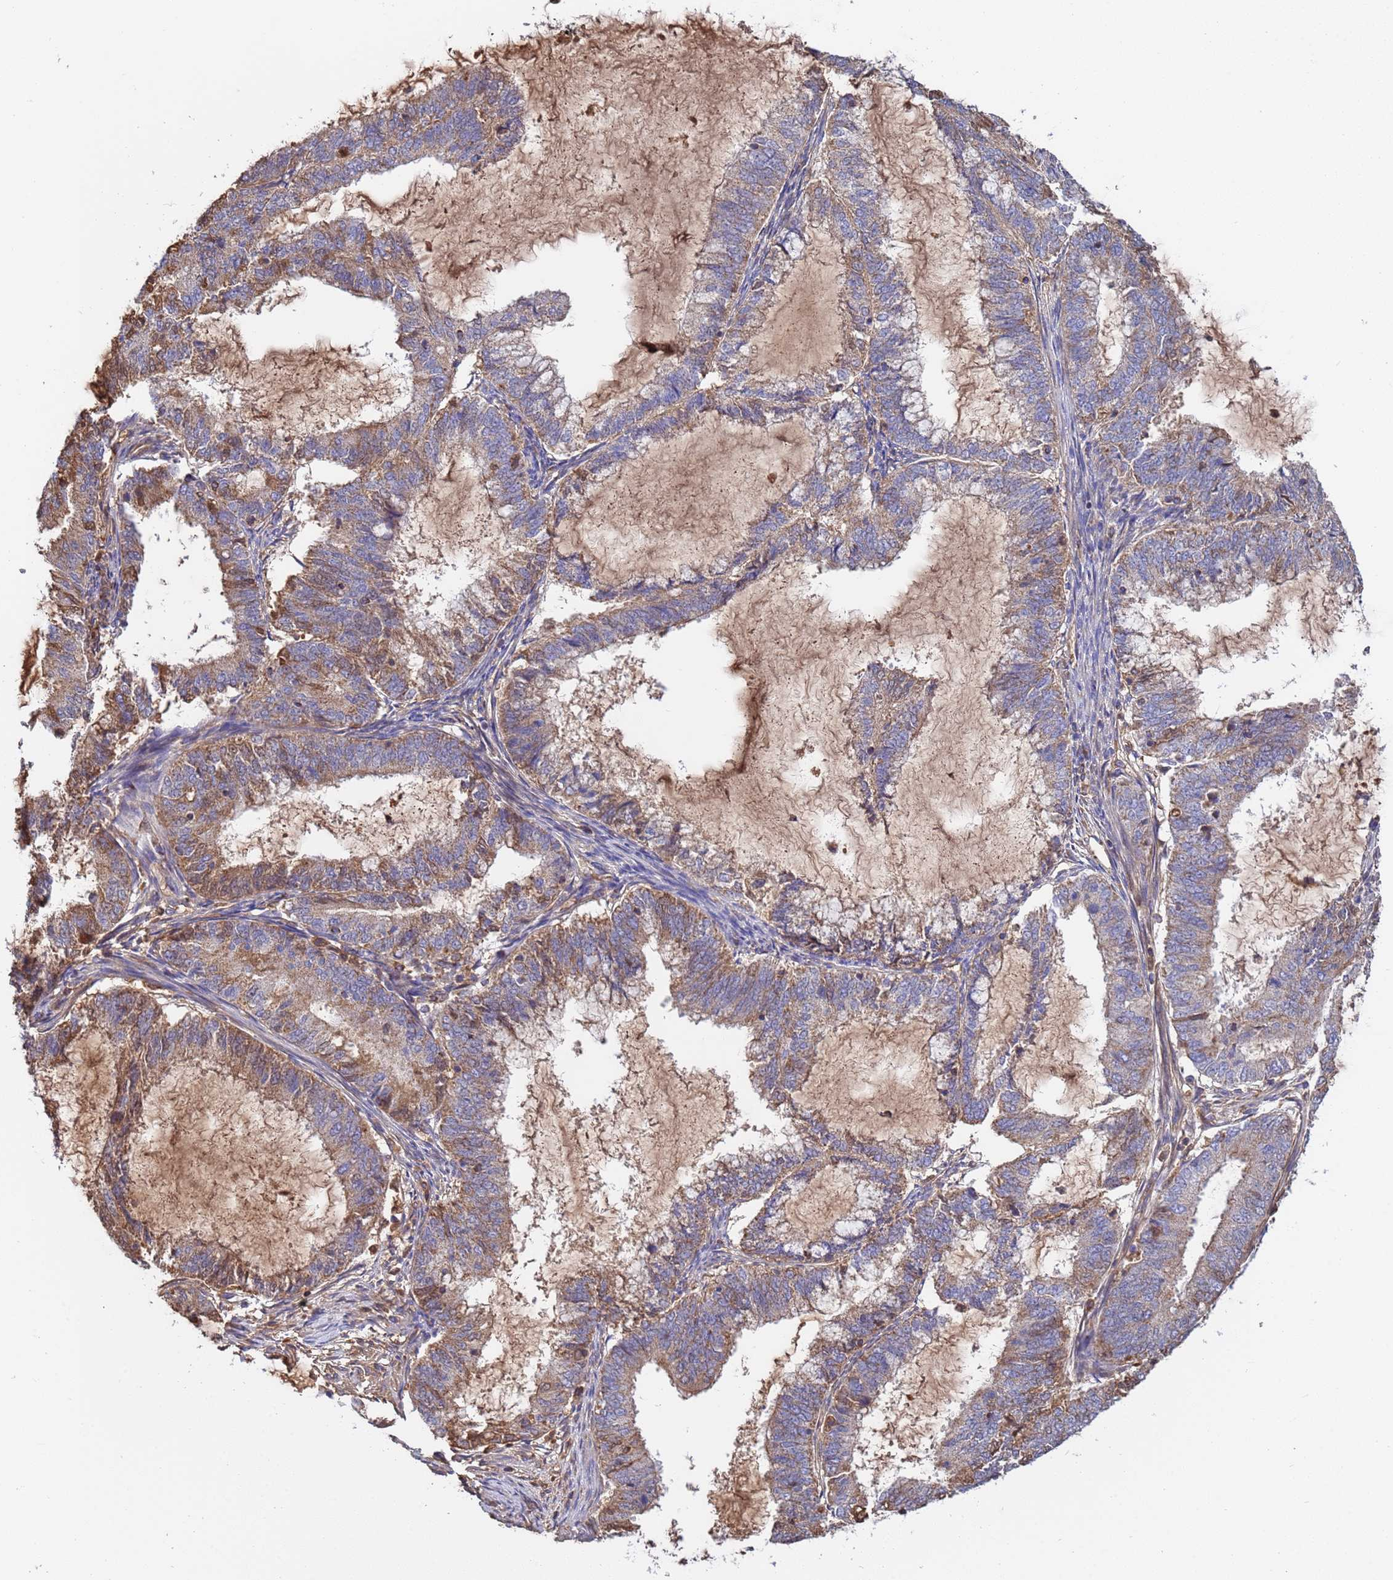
{"staining": {"intensity": "moderate", "quantity": "25%-75%", "location": "cytoplasmic/membranous"}, "tissue": "endometrial cancer", "cell_type": "Tumor cells", "image_type": "cancer", "snomed": [{"axis": "morphology", "description": "Adenocarcinoma, NOS"}, {"axis": "topography", "description": "Endometrium"}], "caption": "A high-resolution micrograph shows immunohistochemistry staining of endometrial cancer (adenocarcinoma), which displays moderate cytoplasmic/membranous positivity in about 25%-75% of tumor cells.", "gene": "GLUD1", "patient": {"sex": "female", "age": 51}}